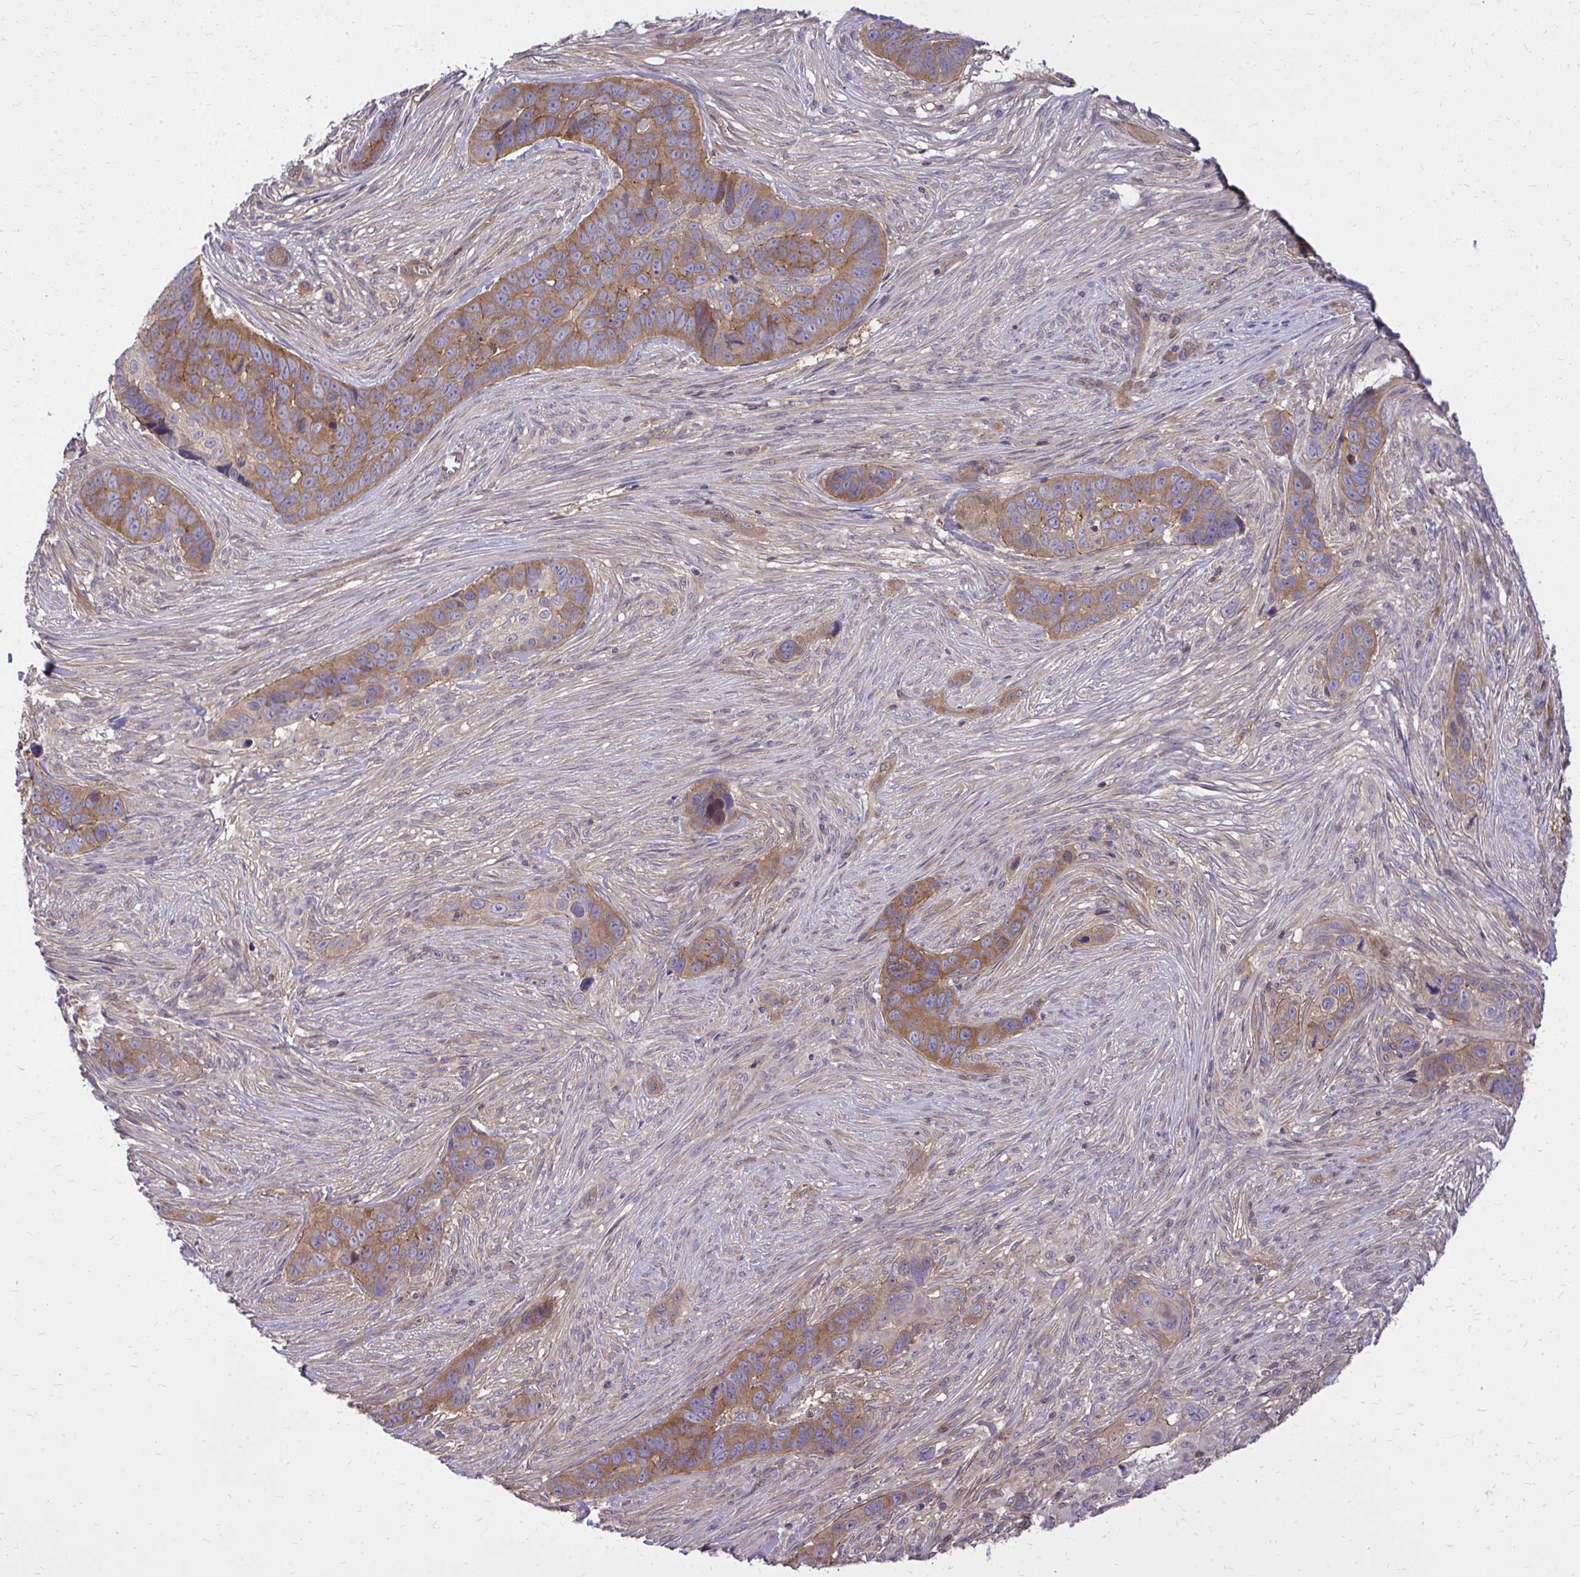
{"staining": {"intensity": "strong", "quantity": ">75%", "location": "cytoplasmic/membranous"}, "tissue": "skin cancer", "cell_type": "Tumor cells", "image_type": "cancer", "snomed": [{"axis": "morphology", "description": "Basal cell carcinoma"}, {"axis": "topography", "description": "Skin"}], "caption": "Immunohistochemistry of skin cancer (basal cell carcinoma) reveals high levels of strong cytoplasmic/membranous staining in about >75% of tumor cells.", "gene": "PPP5C", "patient": {"sex": "female", "age": 82}}